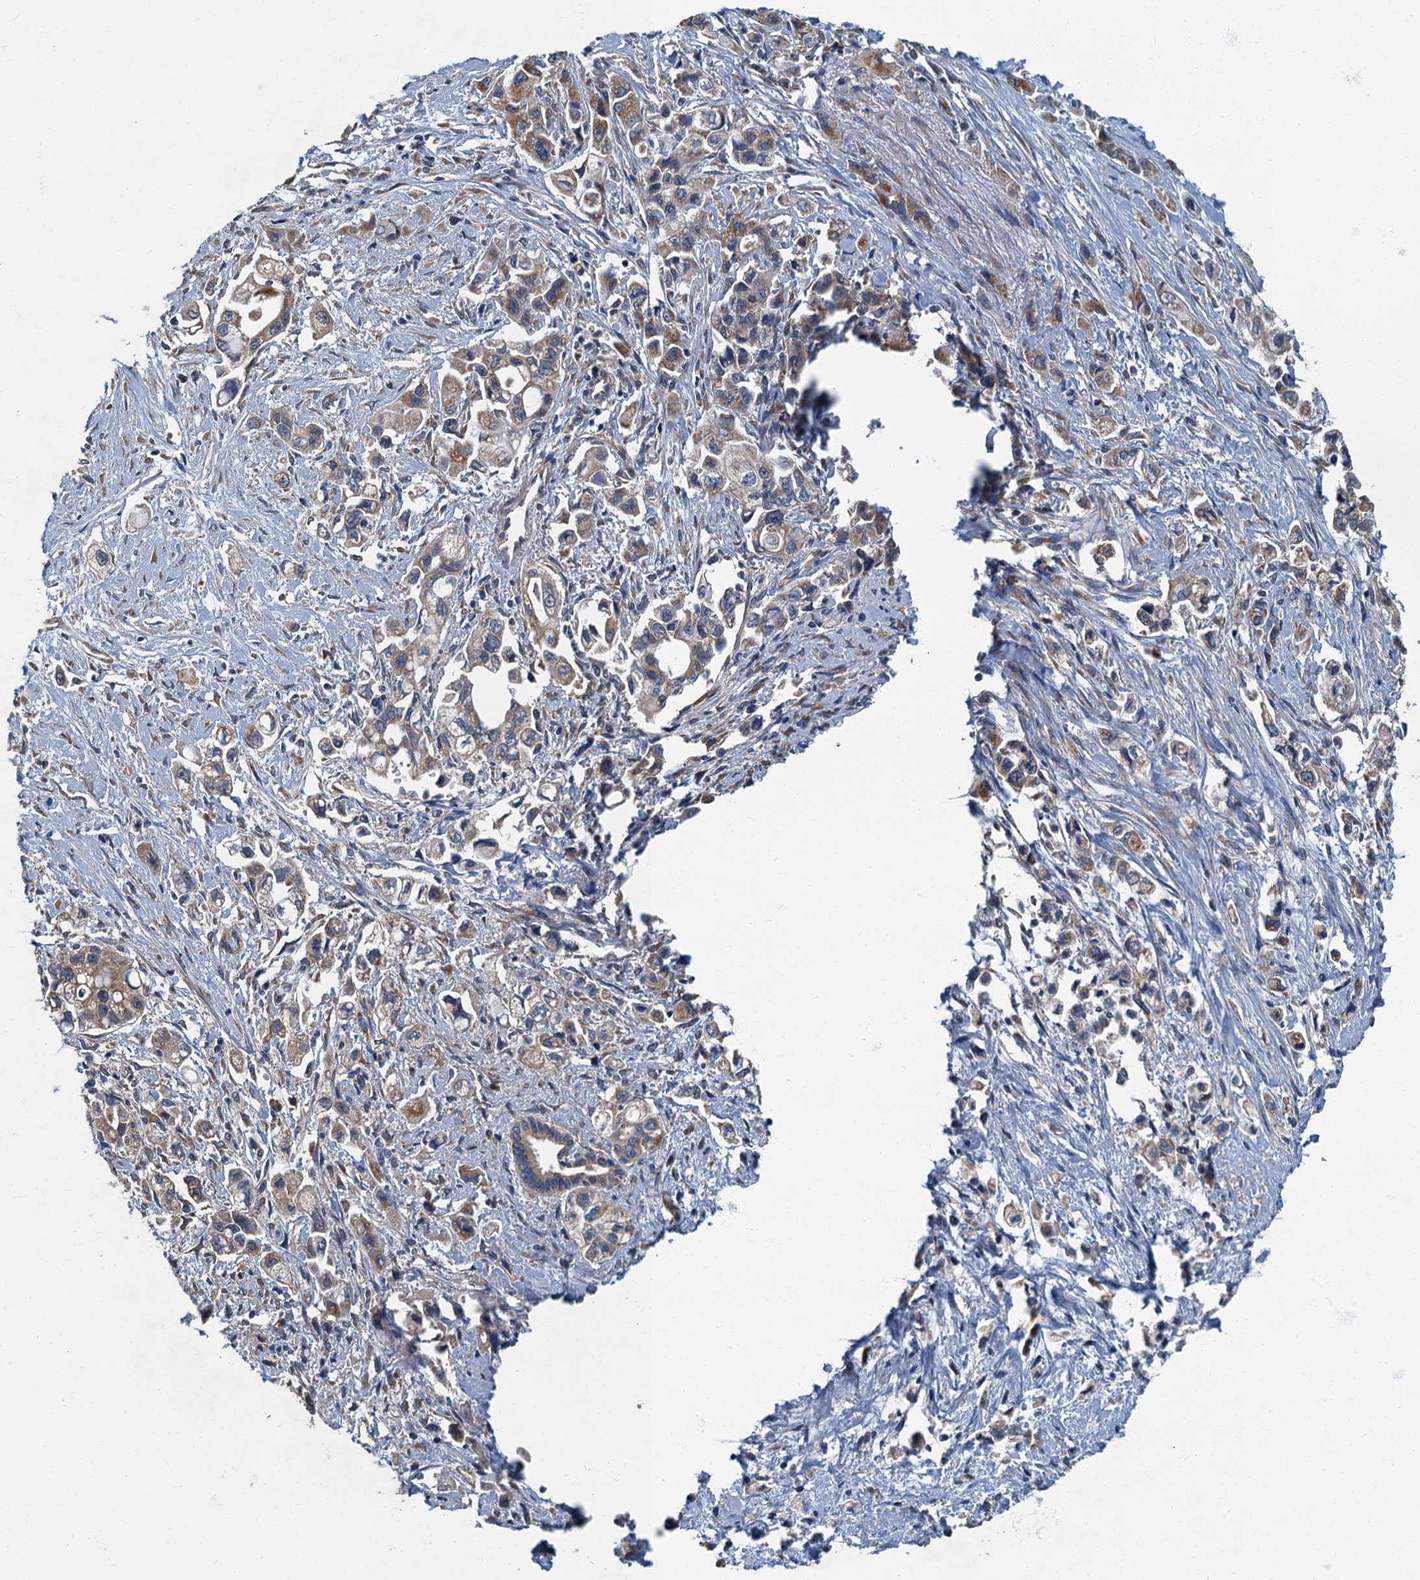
{"staining": {"intensity": "moderate", "quantity": "<25%", "location": "cytoplasmic/membranous"}, "tissue": "pancreatic cancer", "cell_type": "Tumor cells", "image_type": "cancer", "snomed": [{"axis": "morphology", "description": "Adenocarcinoma, NOS"}, {"axis": "topography", "description": "Pancreas"}], "caption": "Pancreatic cancer (adenocarcinoma) stained with a brown dye demonstrates moderate cytoplasmic/membranous positive positivity in about <25% of tumor cells.", "gene": "DDX49", "patient": {"sex": "female", "age": 66}}